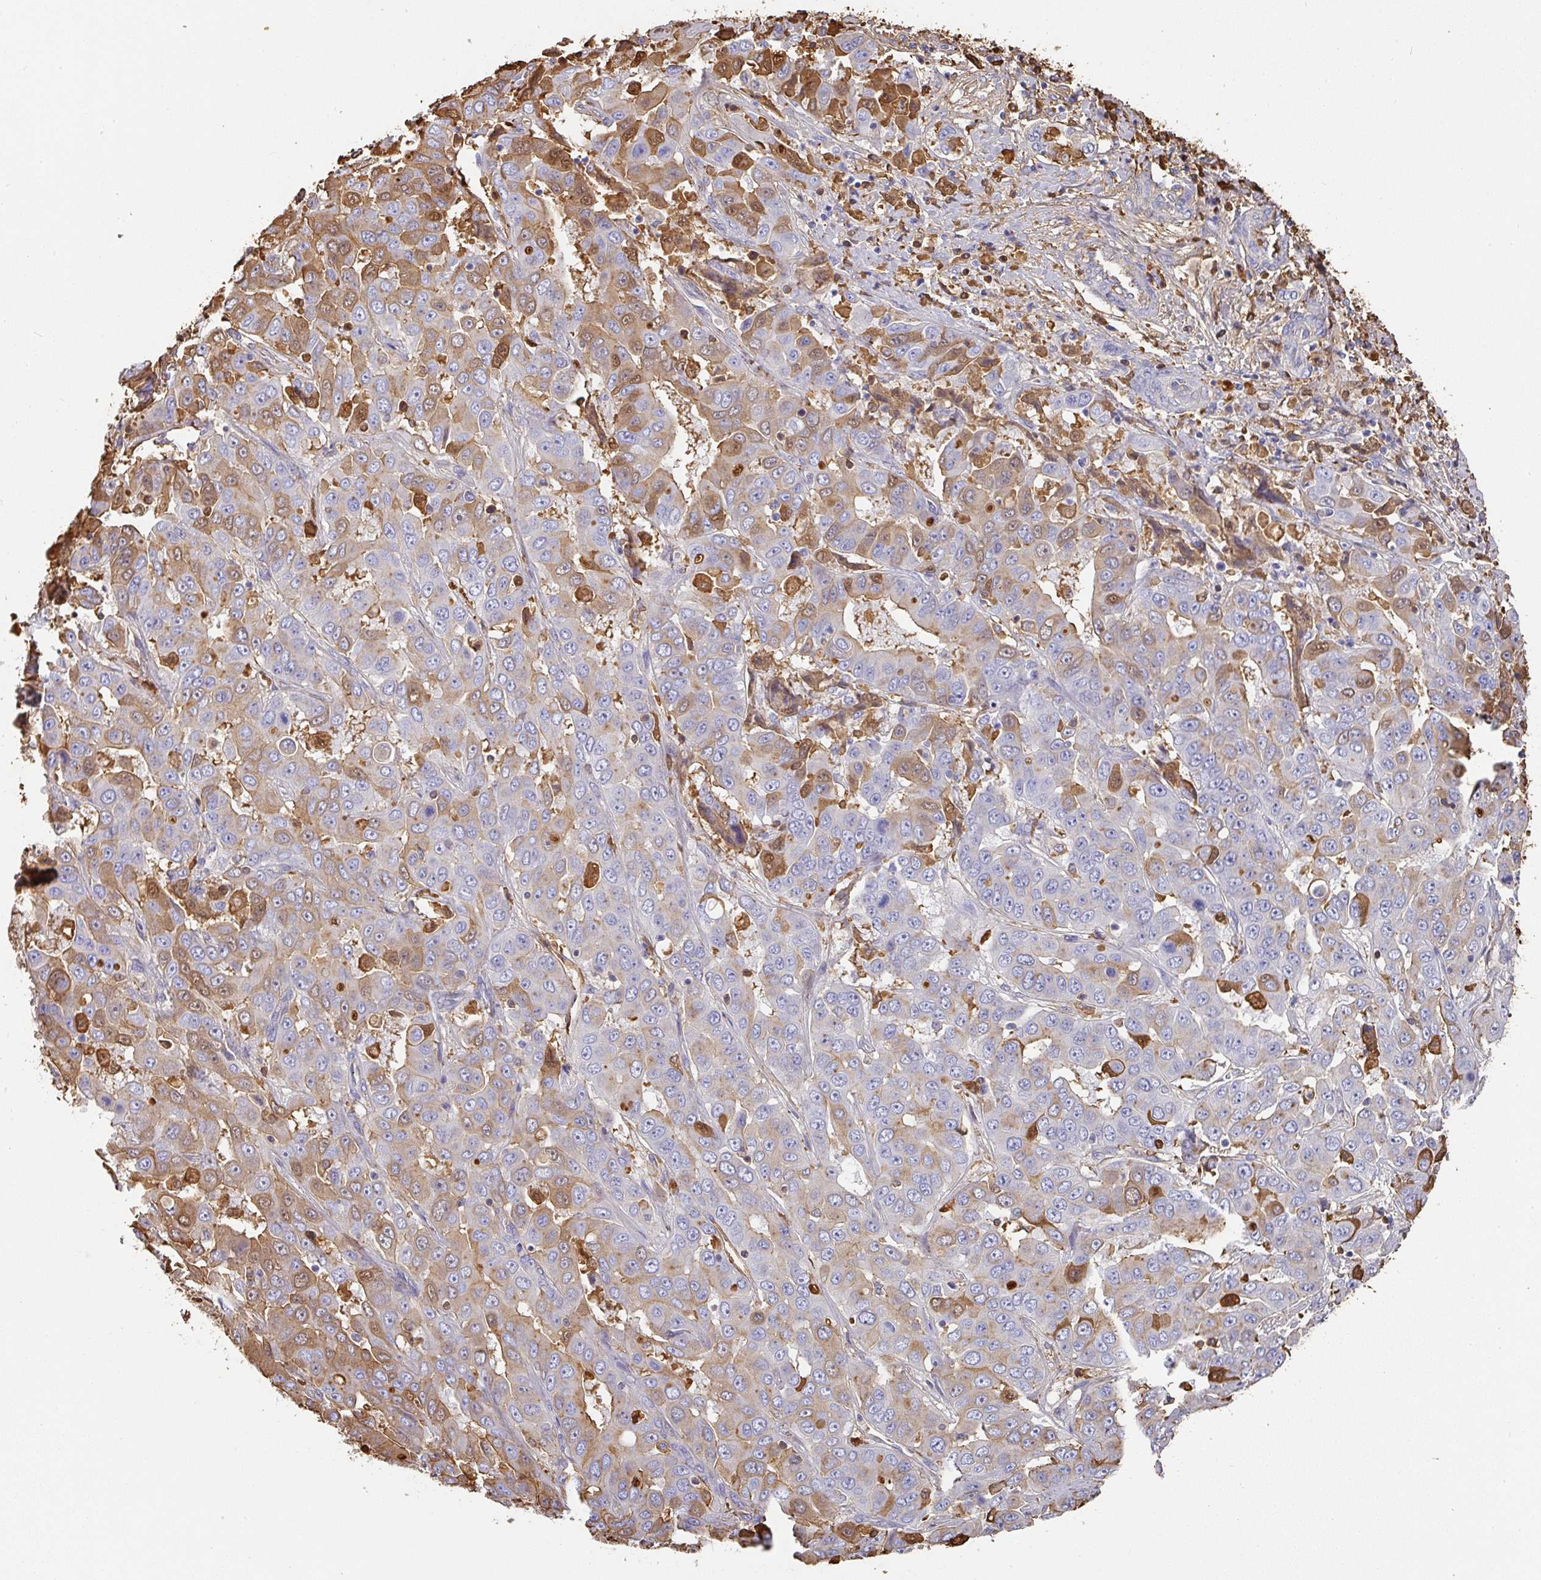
{"staining": {"intensity": "moderate", "quantity": "25%-75%", "location": "cytoplasmic/membranous,nuclear"}, "tissue": "liver cancer", "cell_type": "Tumor cells", "image_type": "cancer", "snomed": [{"axis": "morphology", "description": "Cholangiocarcinoma"}, {"axis": "topography", "description": "Liver"}], "caption": "A brown stain highlights moderate cytoplasmic/membranous and nuclear expression of a protein in human cholangiocarcinoma (liver) tumor cells. (DAB (3,3'-diaminobenzidine) = brown stain, brightfield microscopy at high magnification).", "gene": "ALB", "patient": {"sex": "female", "age": 52}}